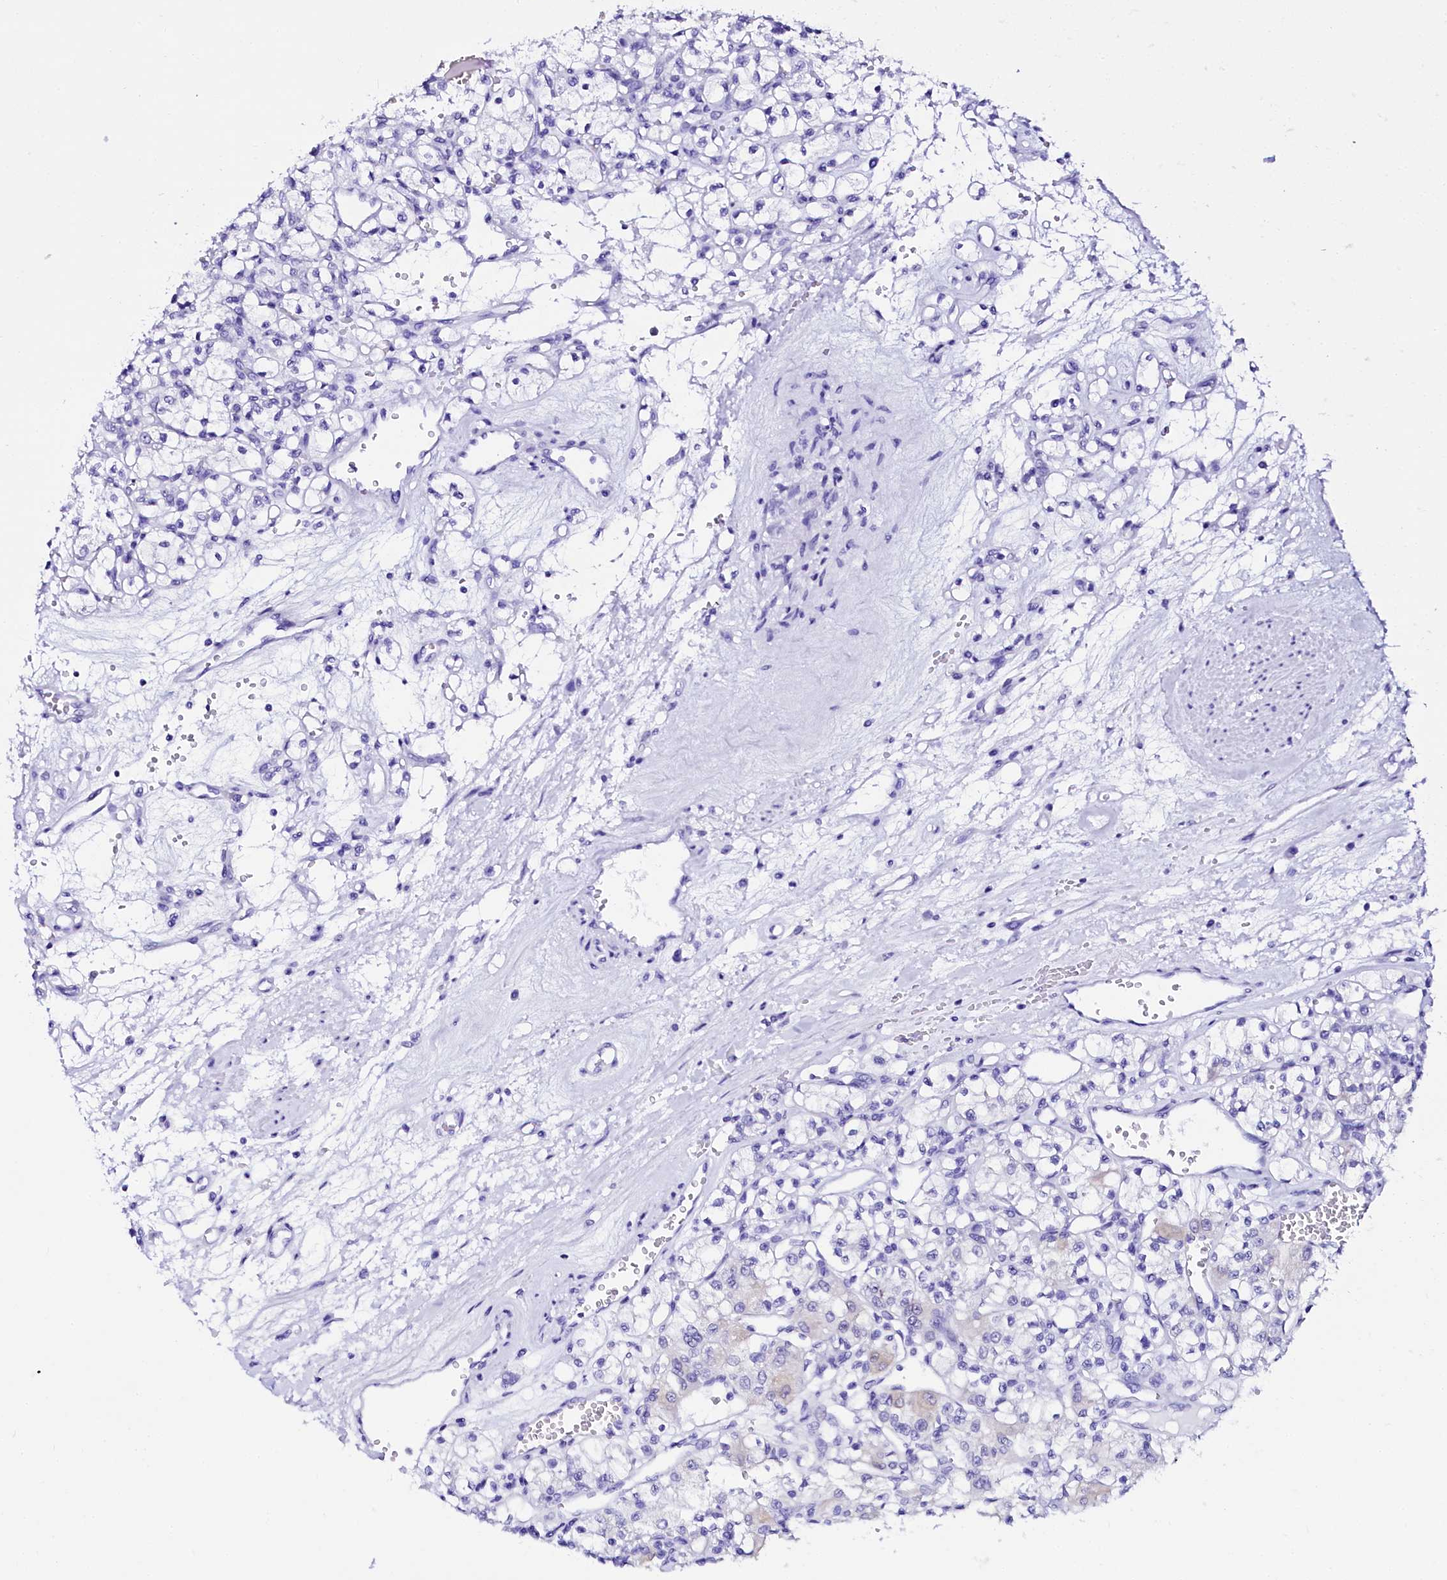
{"staining": {"intensity": "negative", "quantity": "none", "location": "none"}, "tissue": "renal cancer", "cell_type": "Tumor cells", "image_type": "cancer", "snomed": [{"axis": "morphology", "description": "Adenocarcinoma, NOS"}, {"axis": "topography", "description": "Kidney"}], "caption": "Adenocarcinoma (renal) was stained to show a protein in brown. There is no significant positivity in tumor cells.", "gene": "SORD", "patient": {"sex": "female", "age": 59}}